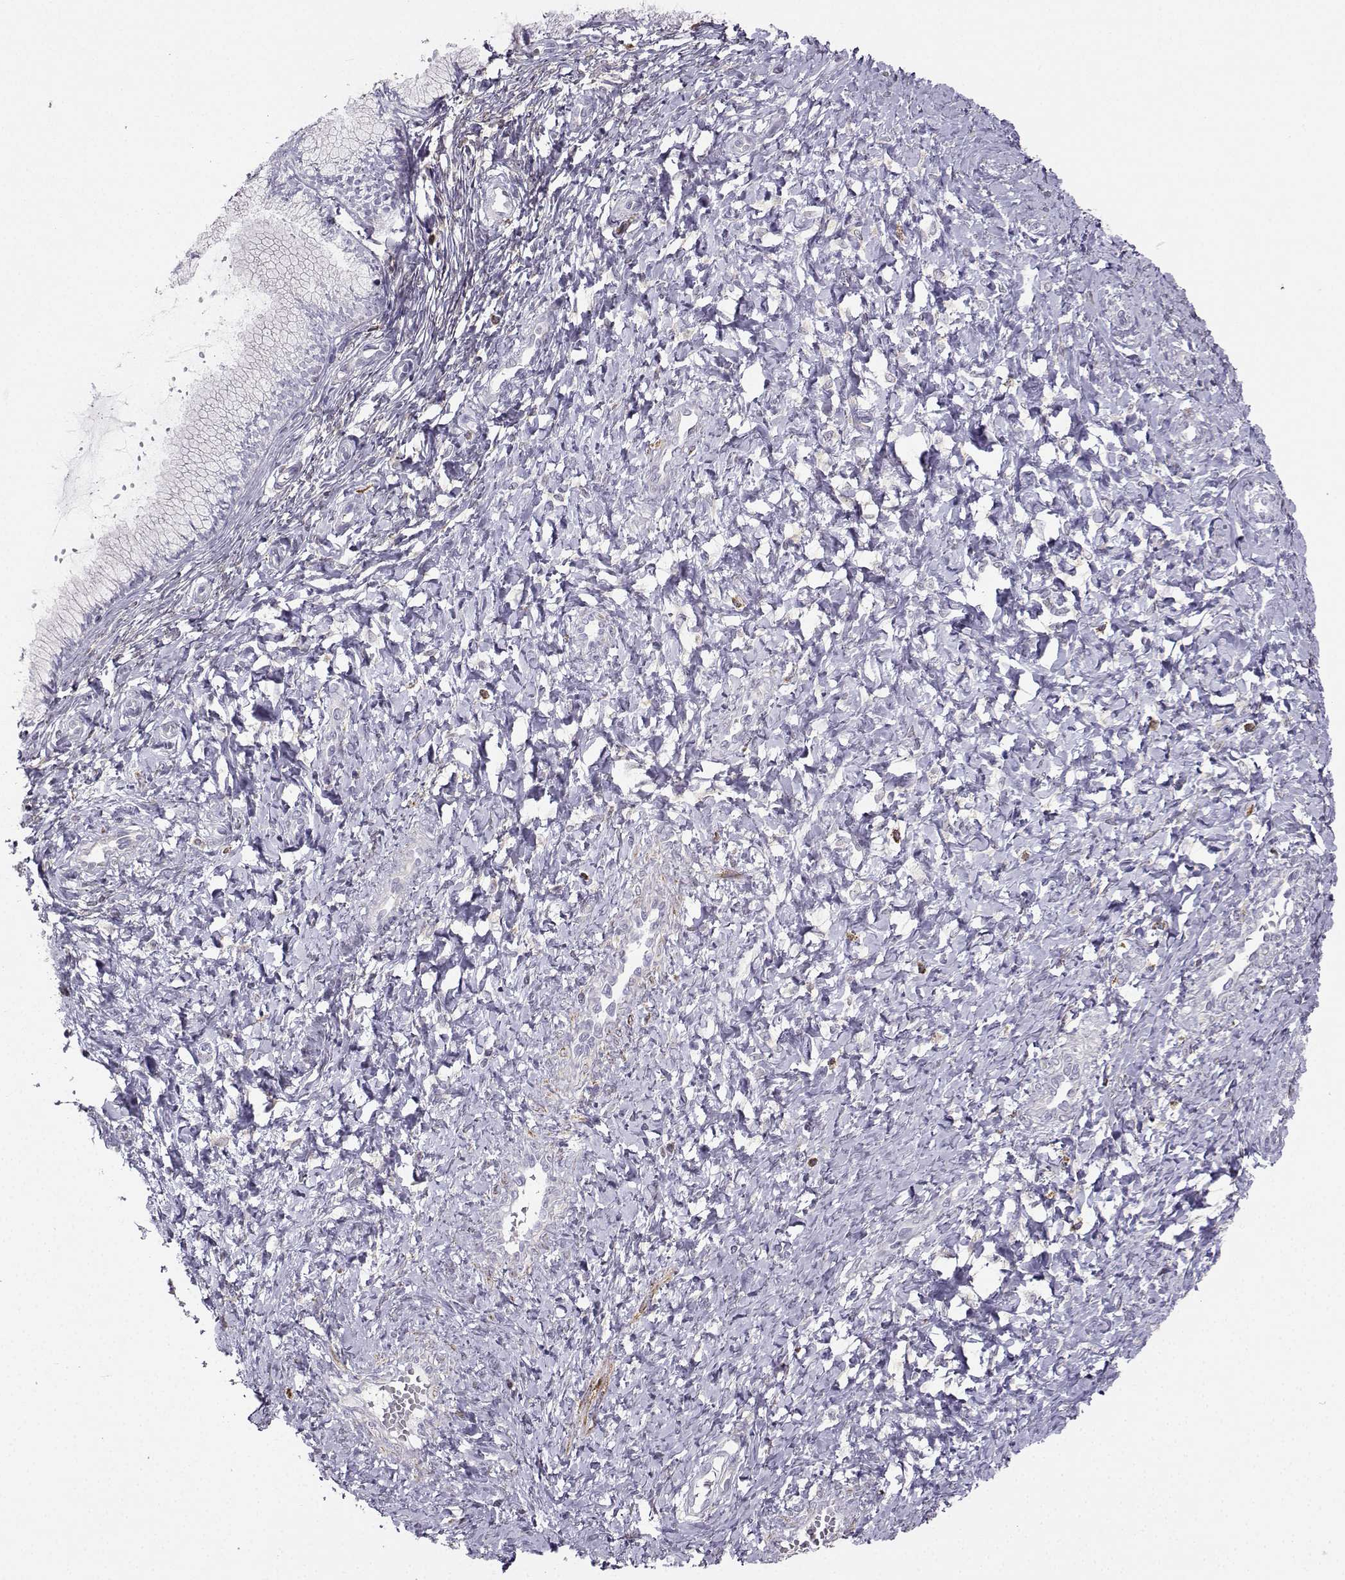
{"staining": {"intensity": "negative", "quantity": "none", "location": "none"}, "tissue": "cervix", "cell_type": "Glandular cells", "image_type": "normal", "snomed": [{"axis": "morphology", "description": "Normal tissue, NOS"}, {"axis": "topography", "description": "Cervix"}], "caption": "Protein analysis of normal cervix exhibits no significant expression in glandular cells. The staining is performed using DAB brown chromogen with nuclei counter-stained in using hematoxylin.", "gene": "DCLK3", "patient": {"sex": "female", "age": 37}}